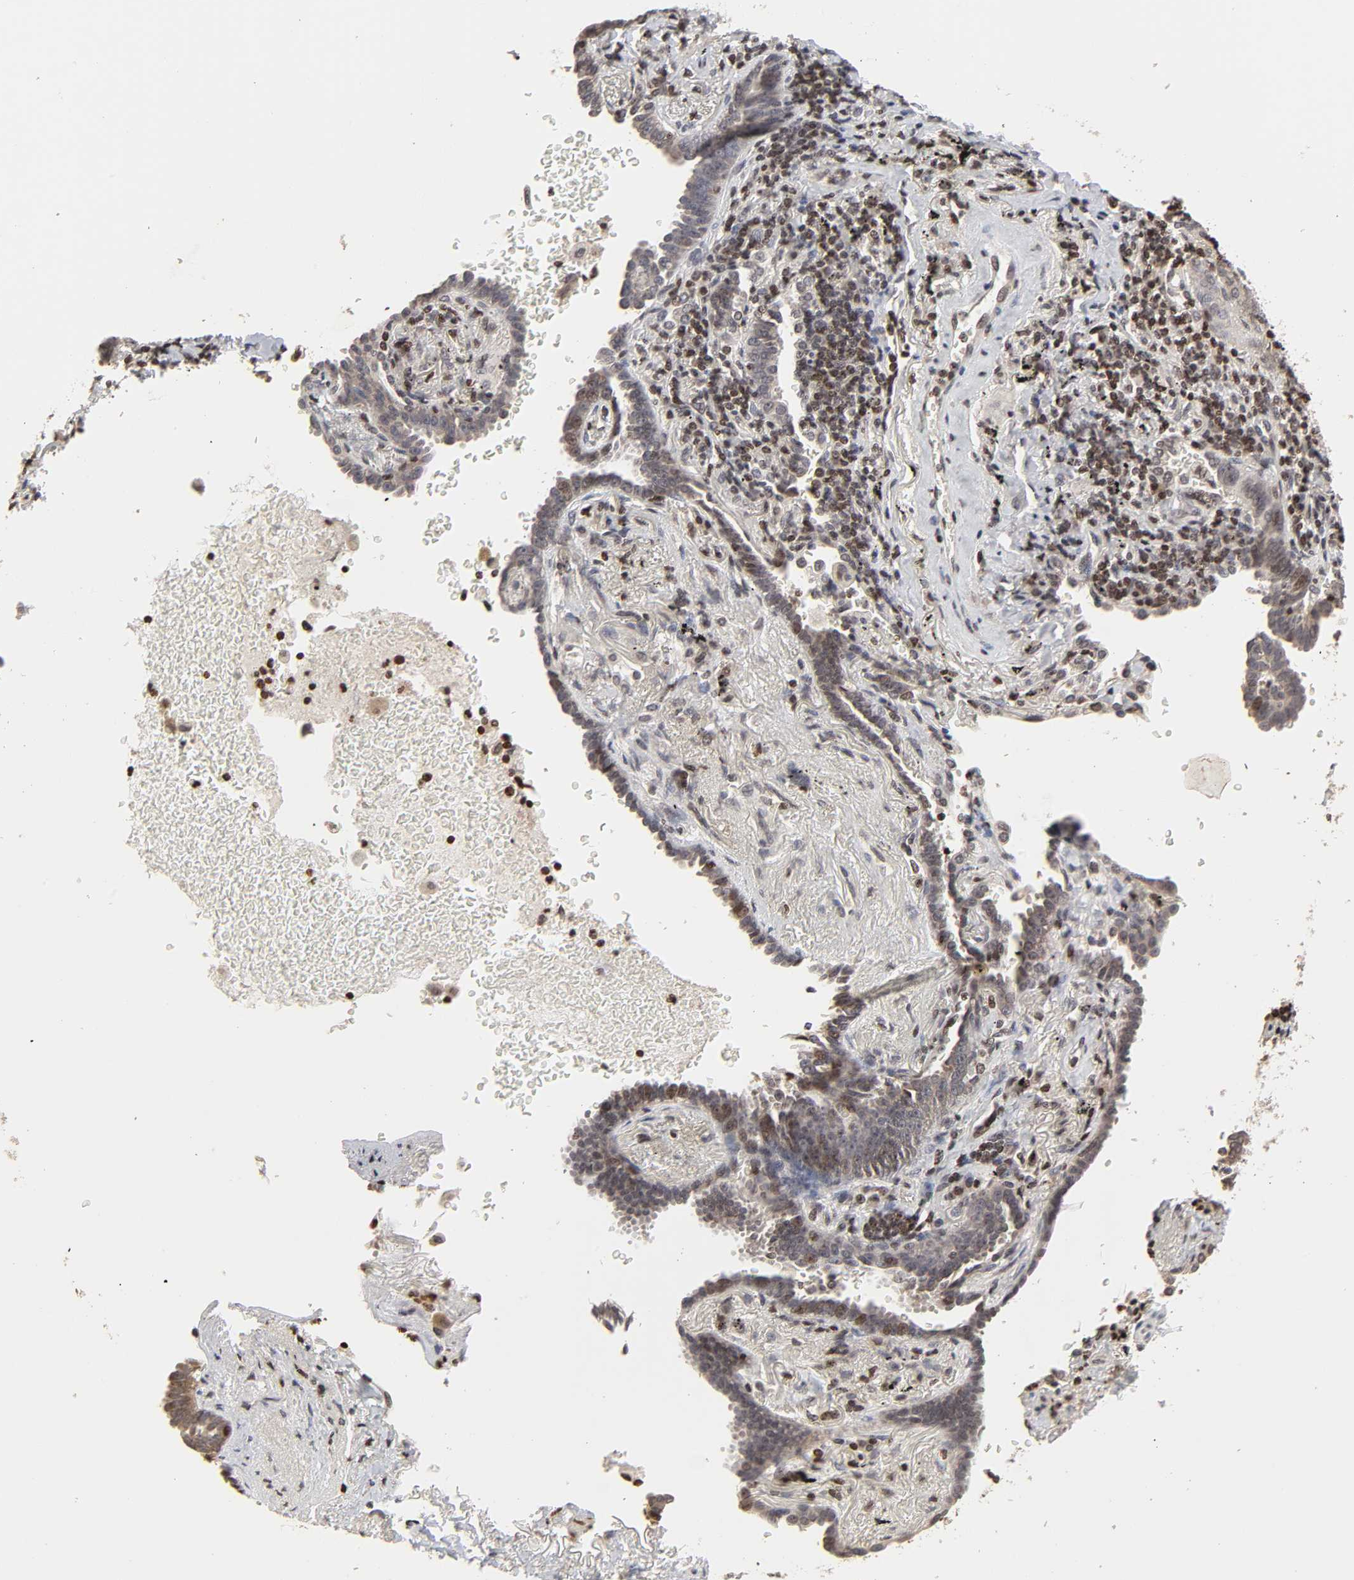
{"staining": {"intensity": "weak", "quantity": "<25%", "location": "cytoplasmic/membranous"}, "tissue": "lung cancer", "cell_type": "Tumor cells", "image_type": "cancer", "snomed": [{"axis": "morphology", "description": "Adenocarcinoma, NOS"}, {"axis": "topography", "description": "Lung"}], "caption": "A histopathology image of adenocarcinoma (lung) stained for a protein displays no brown staining in tumor cells.", "gene": "ZNF473", "patient": {"sex": "female", "age": 64}}